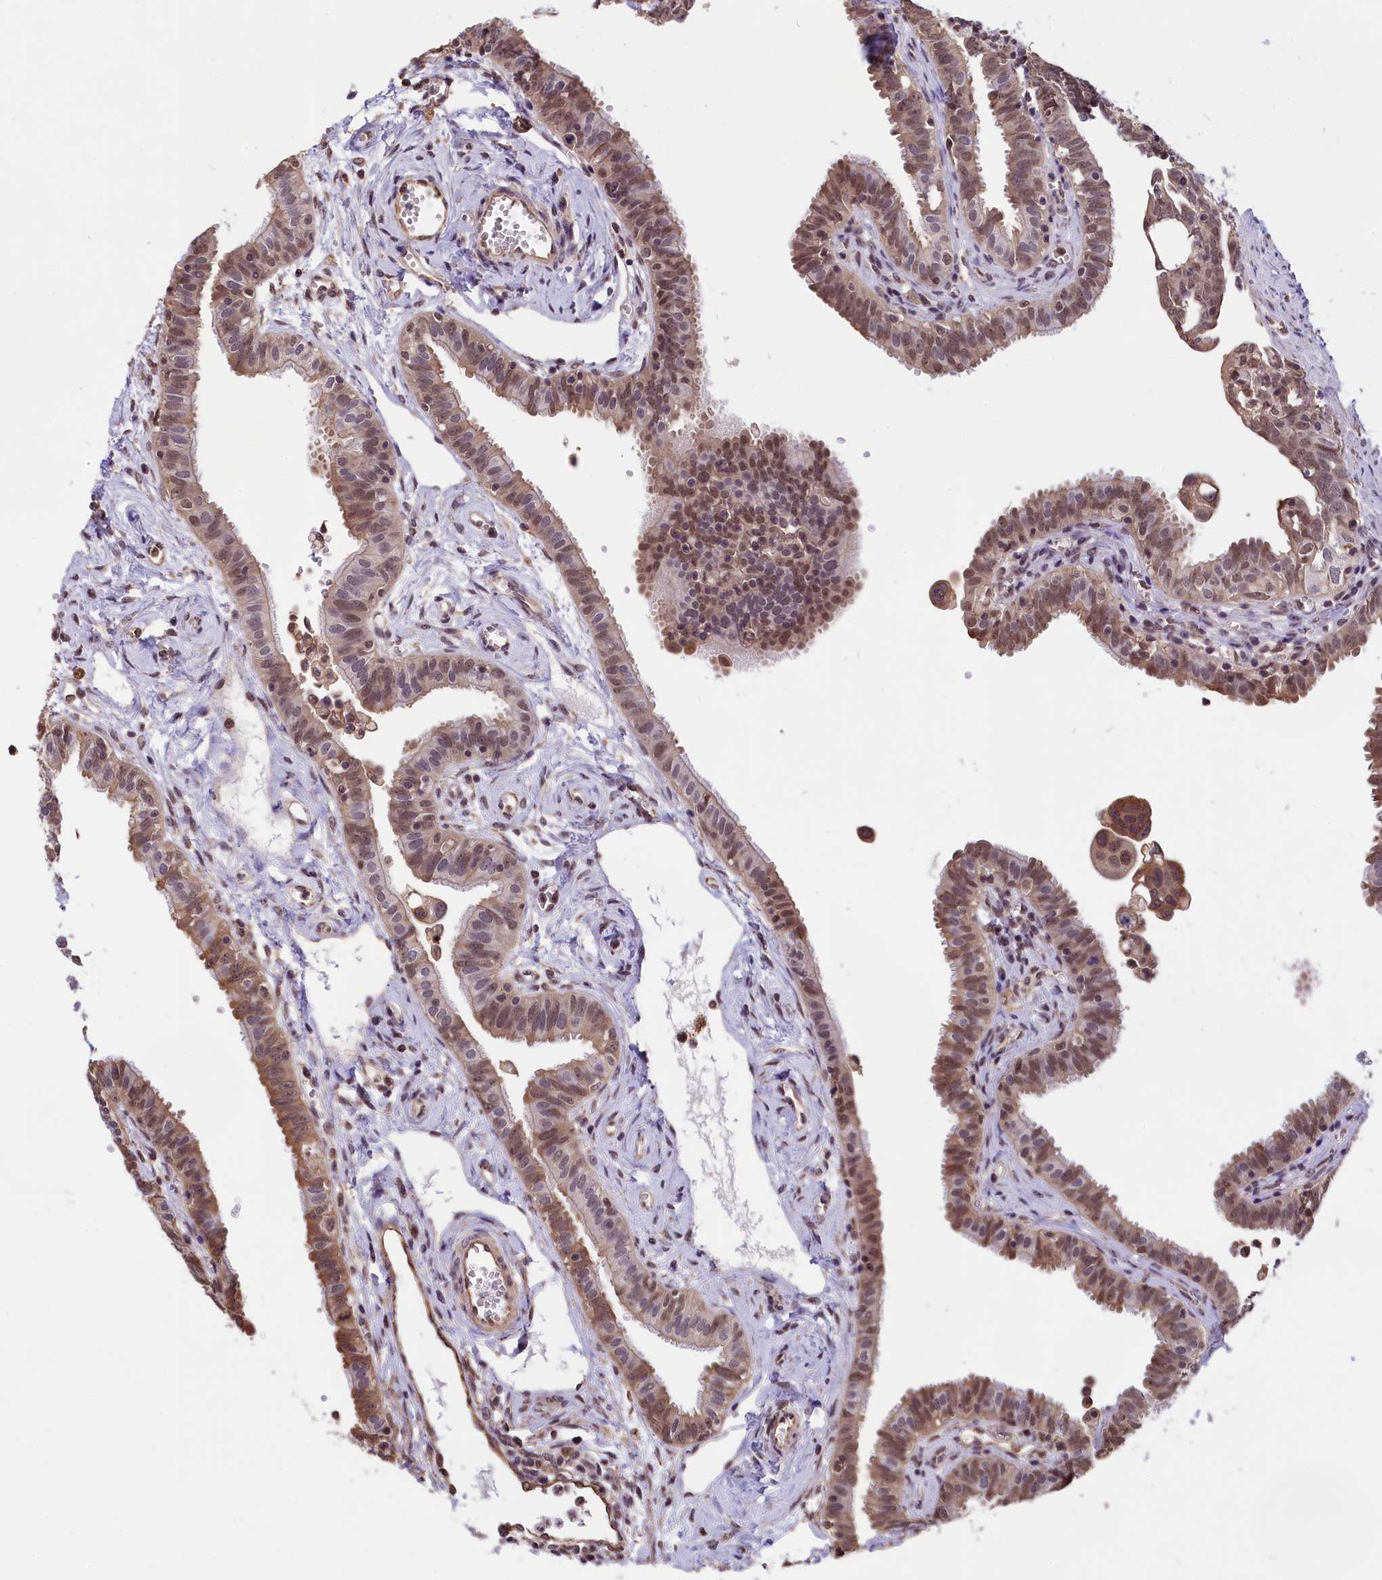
{"staining": {"intensity": "moderate", "quantity": ">75%", "location": "cytoplasmic/membranous,nuclear"}, "tissue": "fallopian tube", "cell_type": "Glandular cells", "image_type": "normal", "snomed": [{"axis": "morphology", "description": "Normal tissue, NOS"}, {"axis": "morphology", "description": "Carcinoma, NOS"}, {"axis": "topography", "description": "Fallopian tube"}, {"axis": "topography", "description": "Ovary"}], "caption": "A micrograph showing moderate cytoplasmic/membranous,nuclear expression in about >75% of glandular cells in unremarkable fallopian tube, as visualized by brown immunohistochemical staining.", "gene": "ZC3H4", "patient": {"sex": "female", "age": 59}}